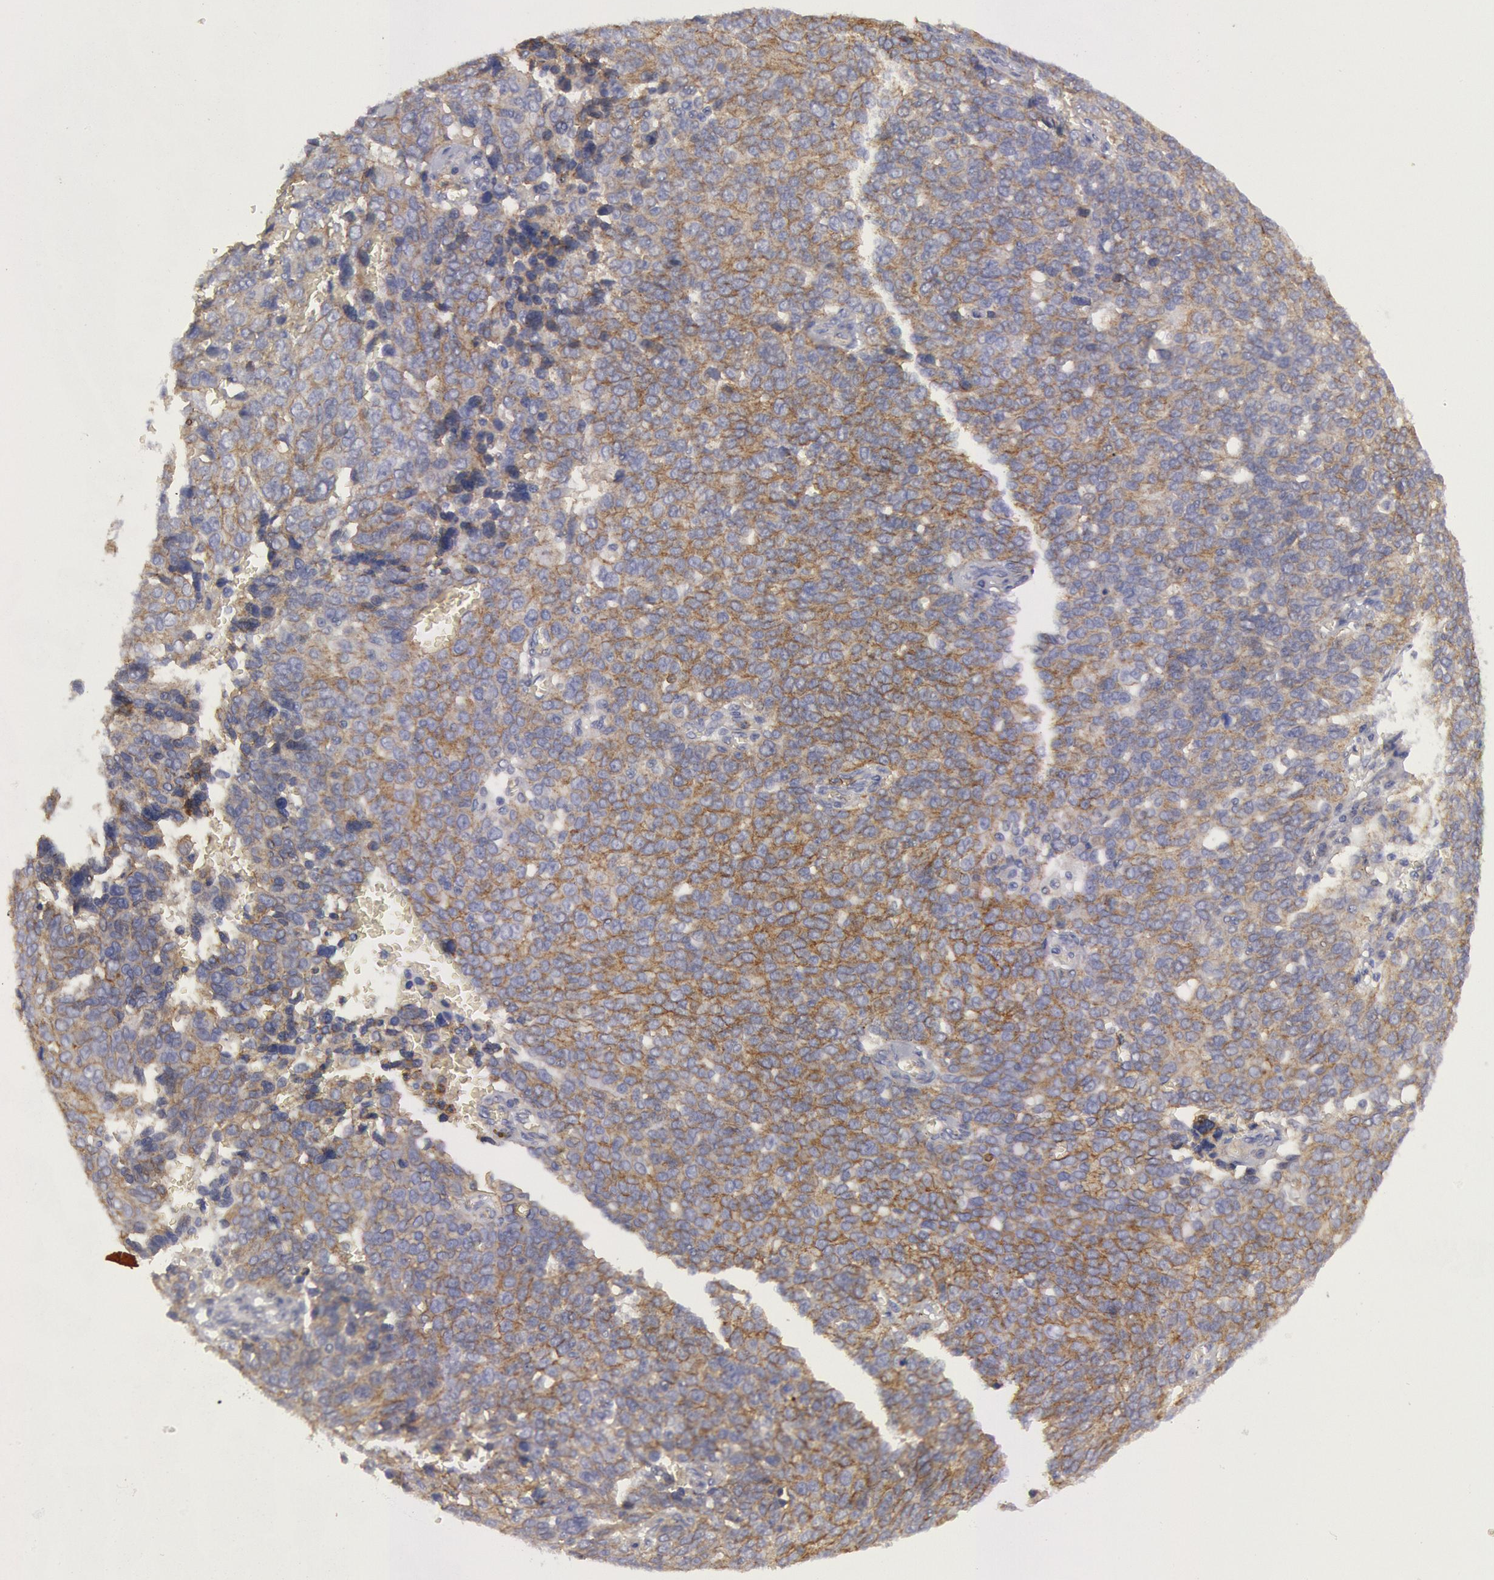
{"staining": {"intensity": "weak", "quantity": "25%-75%", "location": "cytoplasmic/membranous"}, "tissue": "ovarian cancer", "cell_type": "Tumor cells", "image_type": "cancer", "snomed": [{"axis": "morphology", "description": "Carcinoma, endometroid"}, {"axis": "topography", "description": "Ovary"}], "caption": "Immunohistochemical staining of endometroid carcinoma (ovarian) demonstrates weak cytoplasmic/membranous protein staining in approximately 25%-75% of tumor cells.", "gene": "FLOT1", "patient": {"sex": "female", "age": 75}}